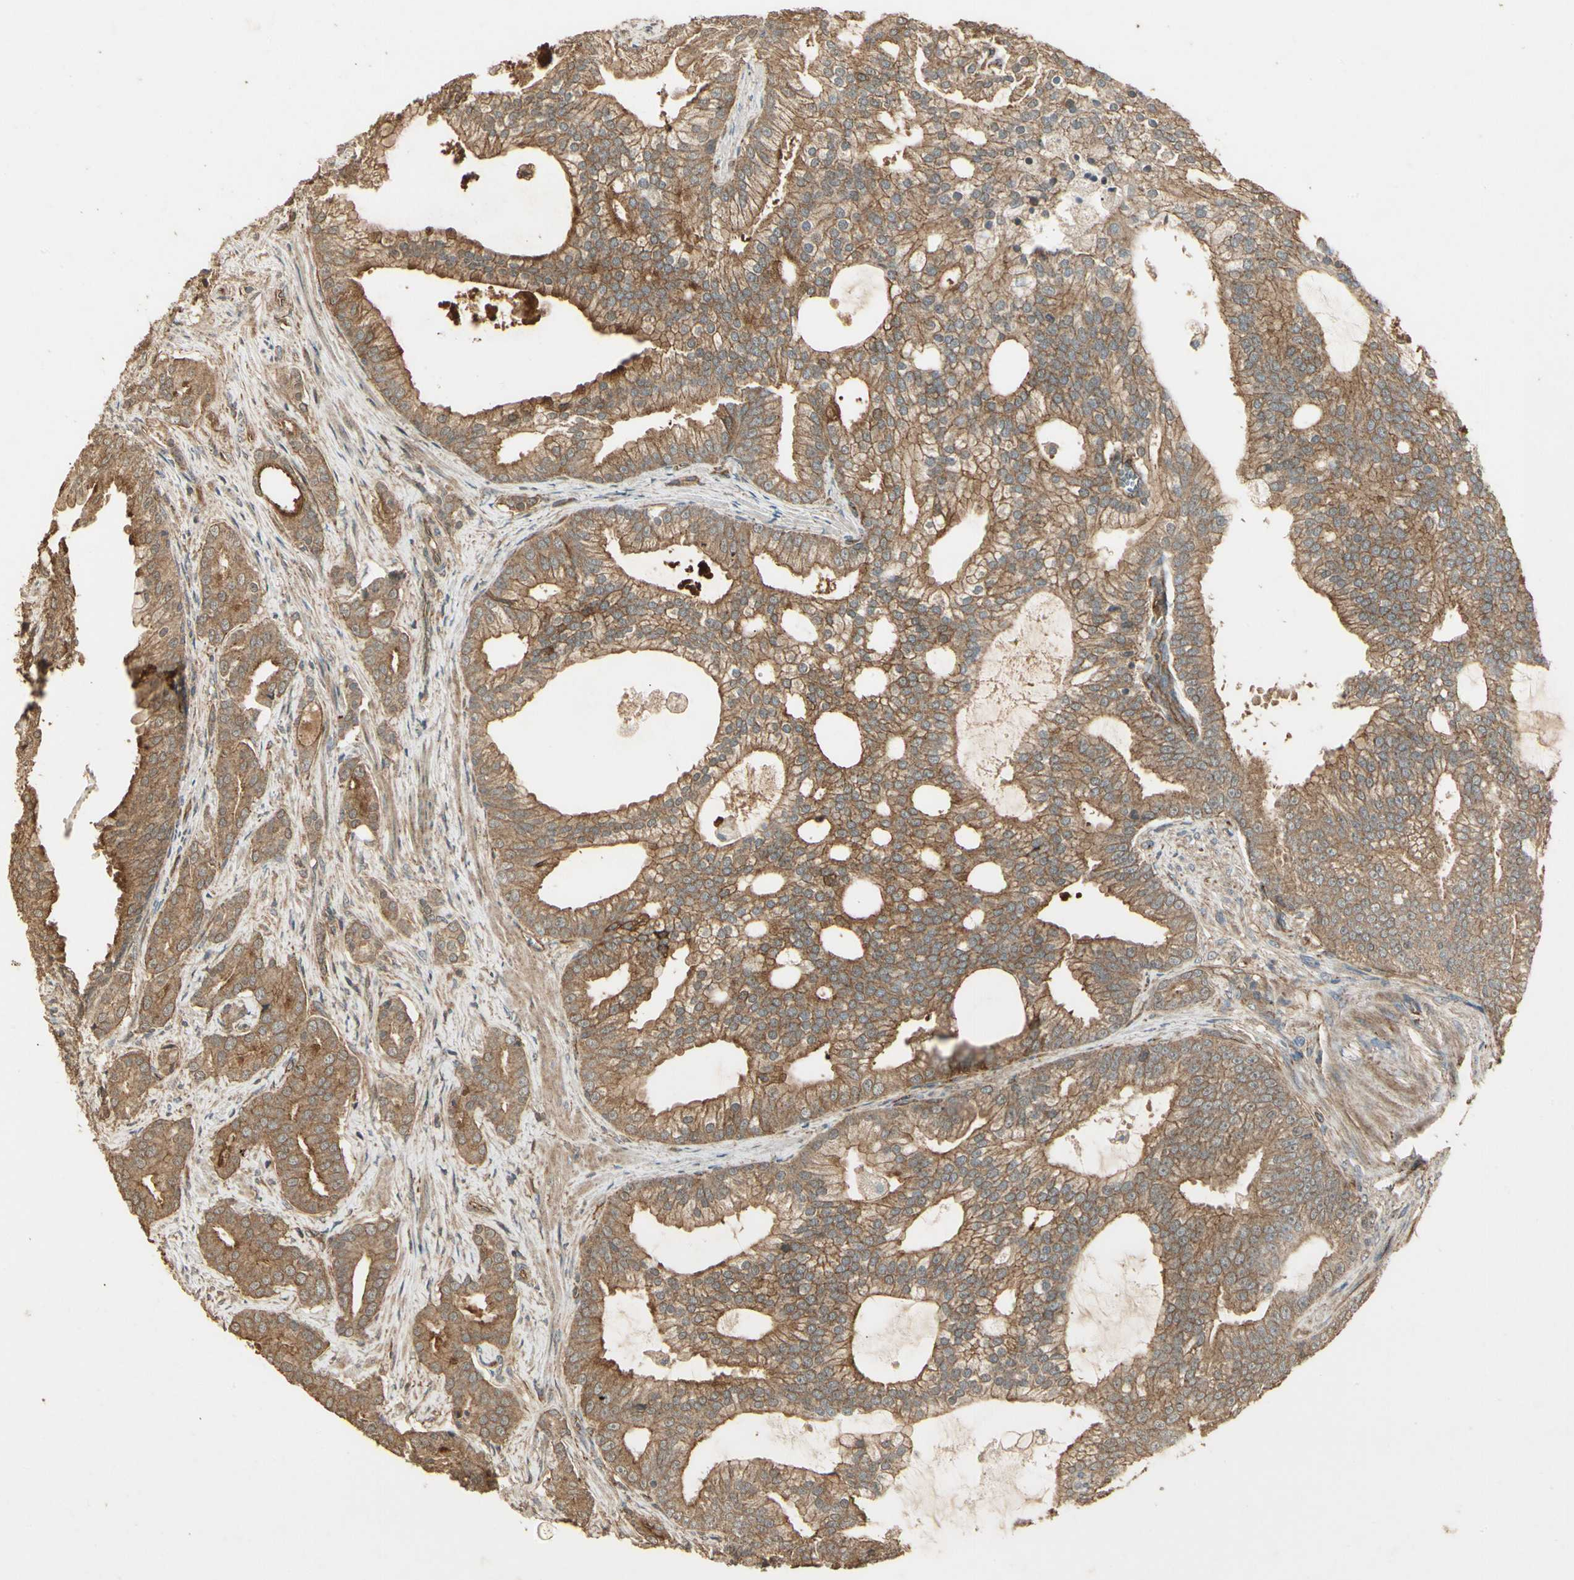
{"staining": {"intensity": "moderate", "quantity": ">75%", "location": "cytoplasmic/membranous"}, "tissue": "prostate cancer", "cell_type": "Tumor cells", "image_type": "cancer", "snomed": [{"axis": "morphology", "description": "Adenocarcinoma, Low grade"}, {"axis": "topography", "description": "Prostate"}], "caption": "Low-grade adenocarcinoma (prostate) stained with a protein marker demonstrates moderate staining in tumor cells.", "gene": "RNF180", "patient": {"sex": "male", "age": 58}}